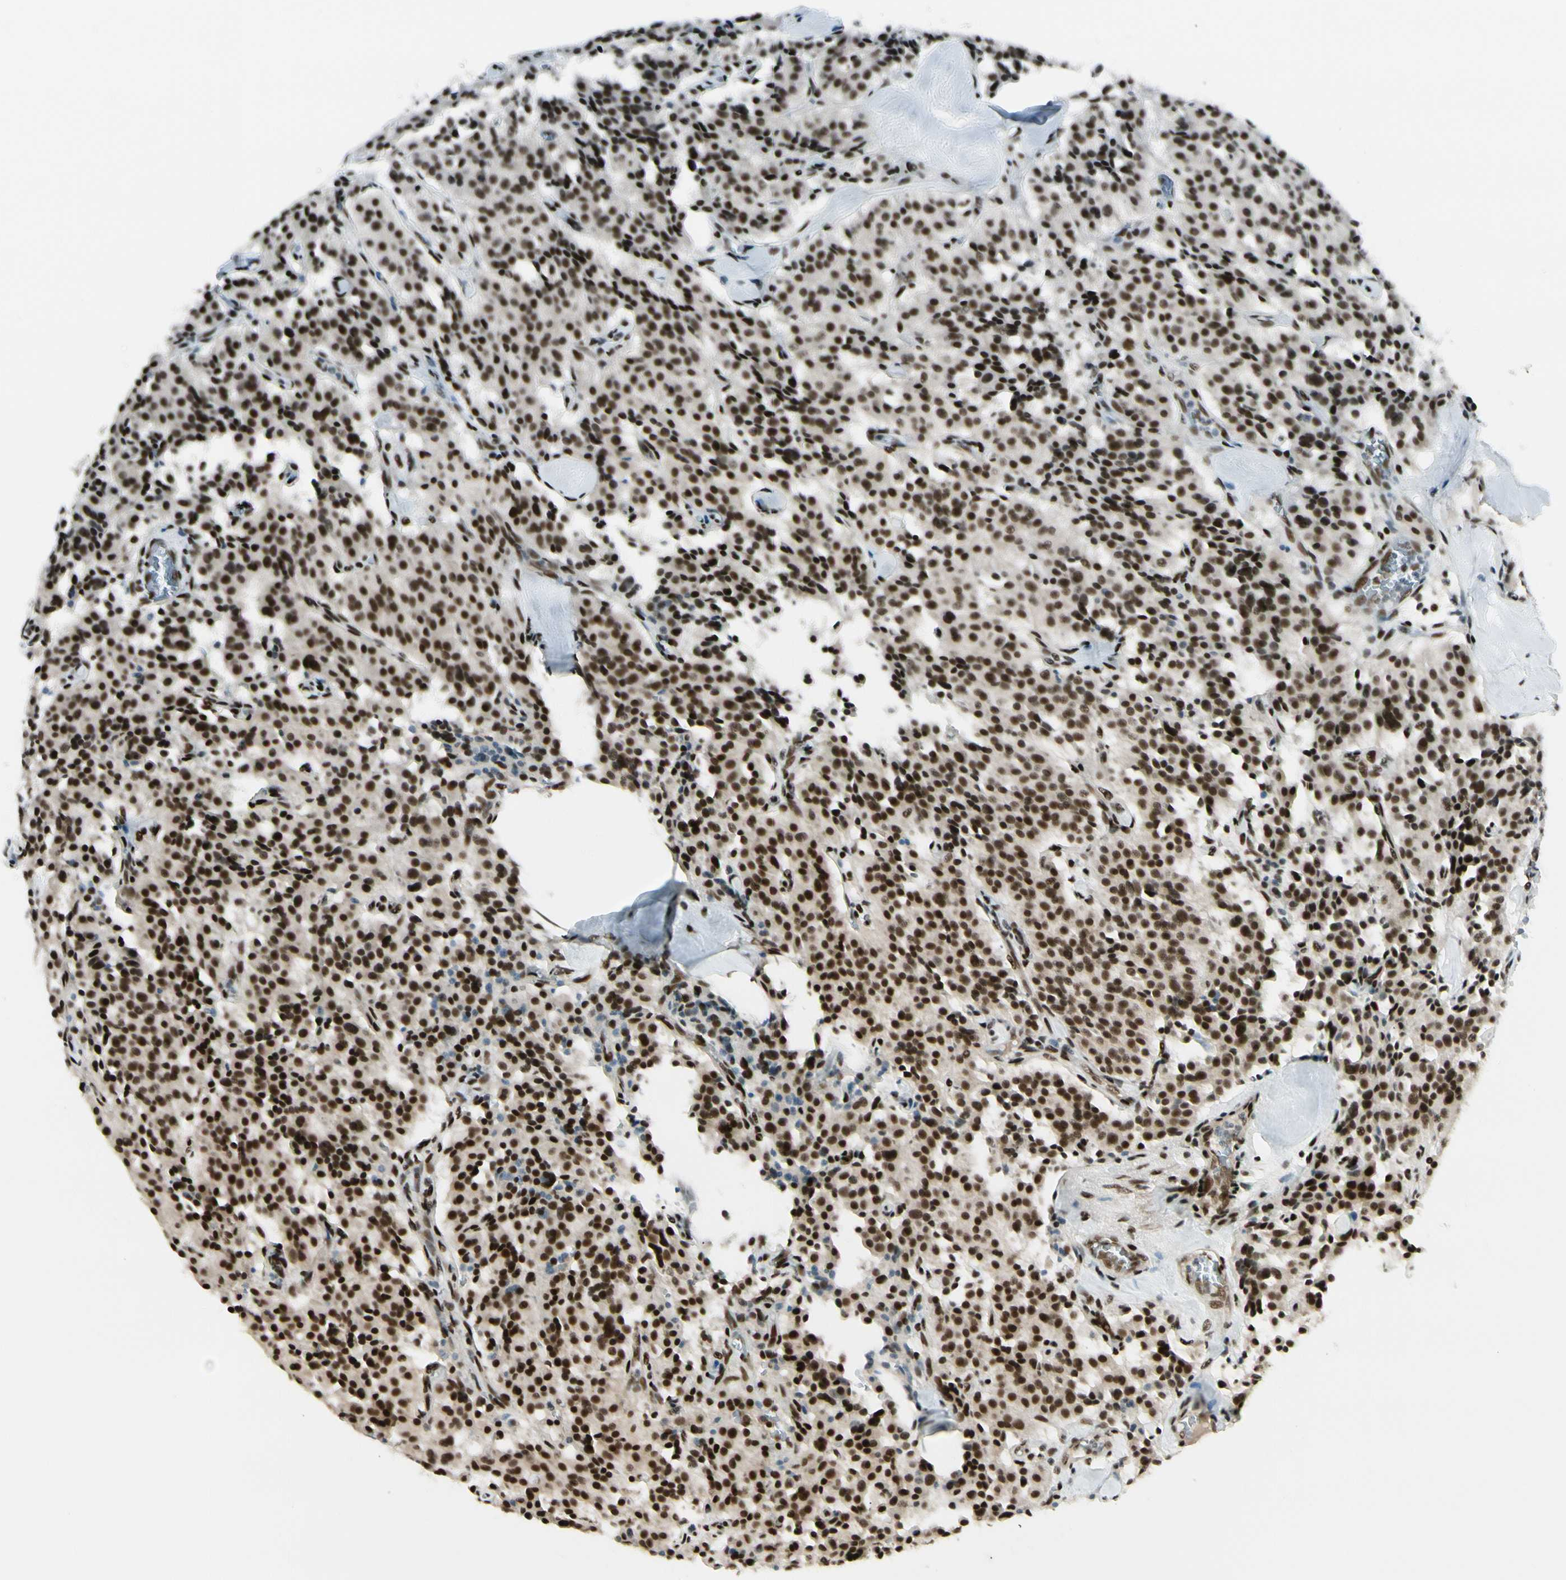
{"staining": {"intensity": "strong", "quantity": ">75%", "location": "nuclear"}, "tissue": "carcinoid", "cell_type": "Tumor cells", "image_type": "cancer", "snomed": [{"axis": "morphology", "description": "Carcinoid, malignant, NOS"}, {"axis": "topography", "description": "Lung"}], "caption": "This photomicrograph displays carcinoid (malignant) stained with immunohistochemistry to label a protein in brown. The nuclear of tumor cells show strong positivity for the protein. Nuclei are counter-stained blue.", "gene": "CHAMP1", "patient": {"sex": "male", "age": 30}}